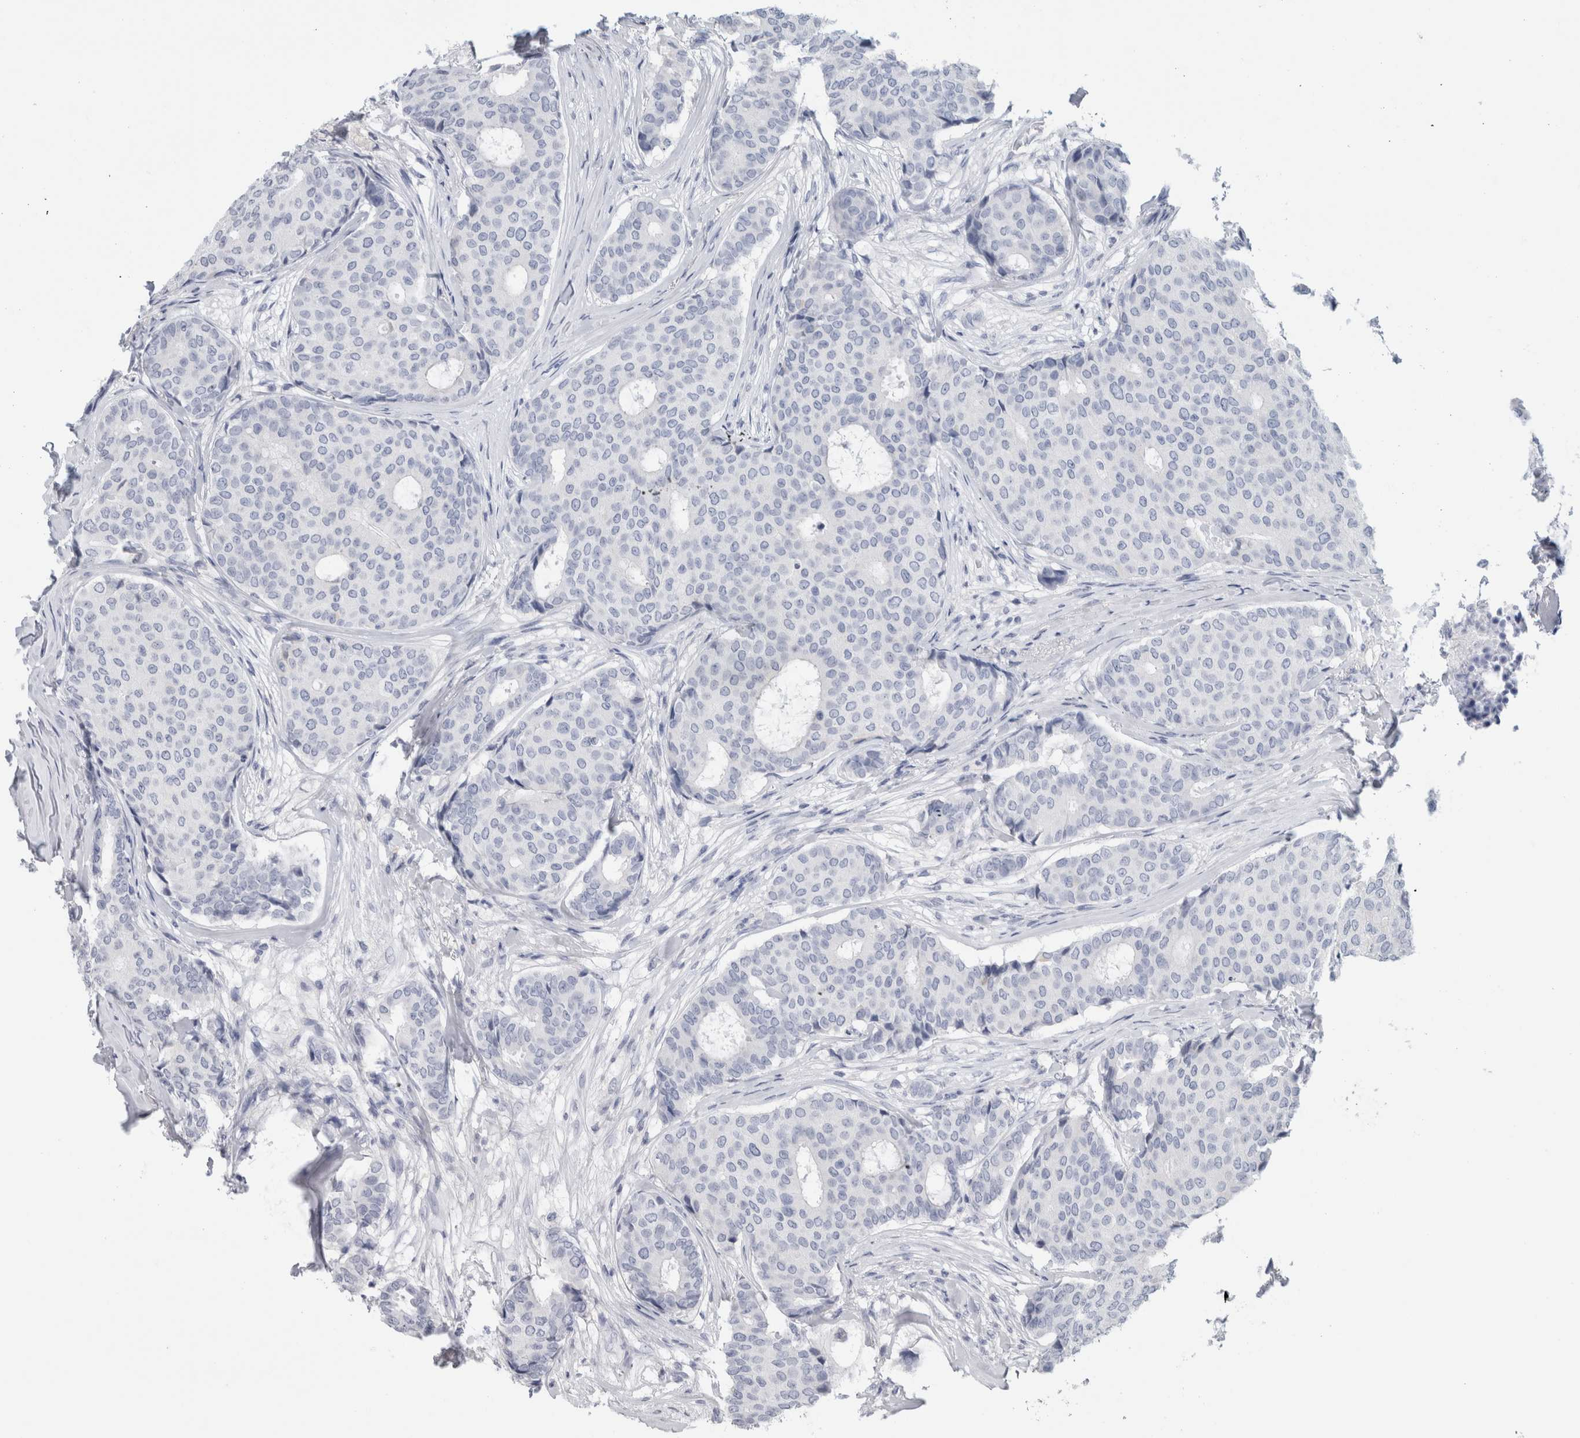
{"staining": {"intensity": "negative", "quantity": "none", "location": "none"}, "tissue": "breast cancer", "cell_type": "Tumor cells", "image_type": "cancer", "snomed": [{"axis": "morphology", "description": "Duct carcinoma"}, {"axis": "topography", "description": "Breast"}], "caption": "Tumor cells are negative for protein expression in human breast cancer (invasive ductal carcinoma). Nuclei are stained in blue.", "gene": "TARBP1", "patient": {"sex": "female", "age": 75}}